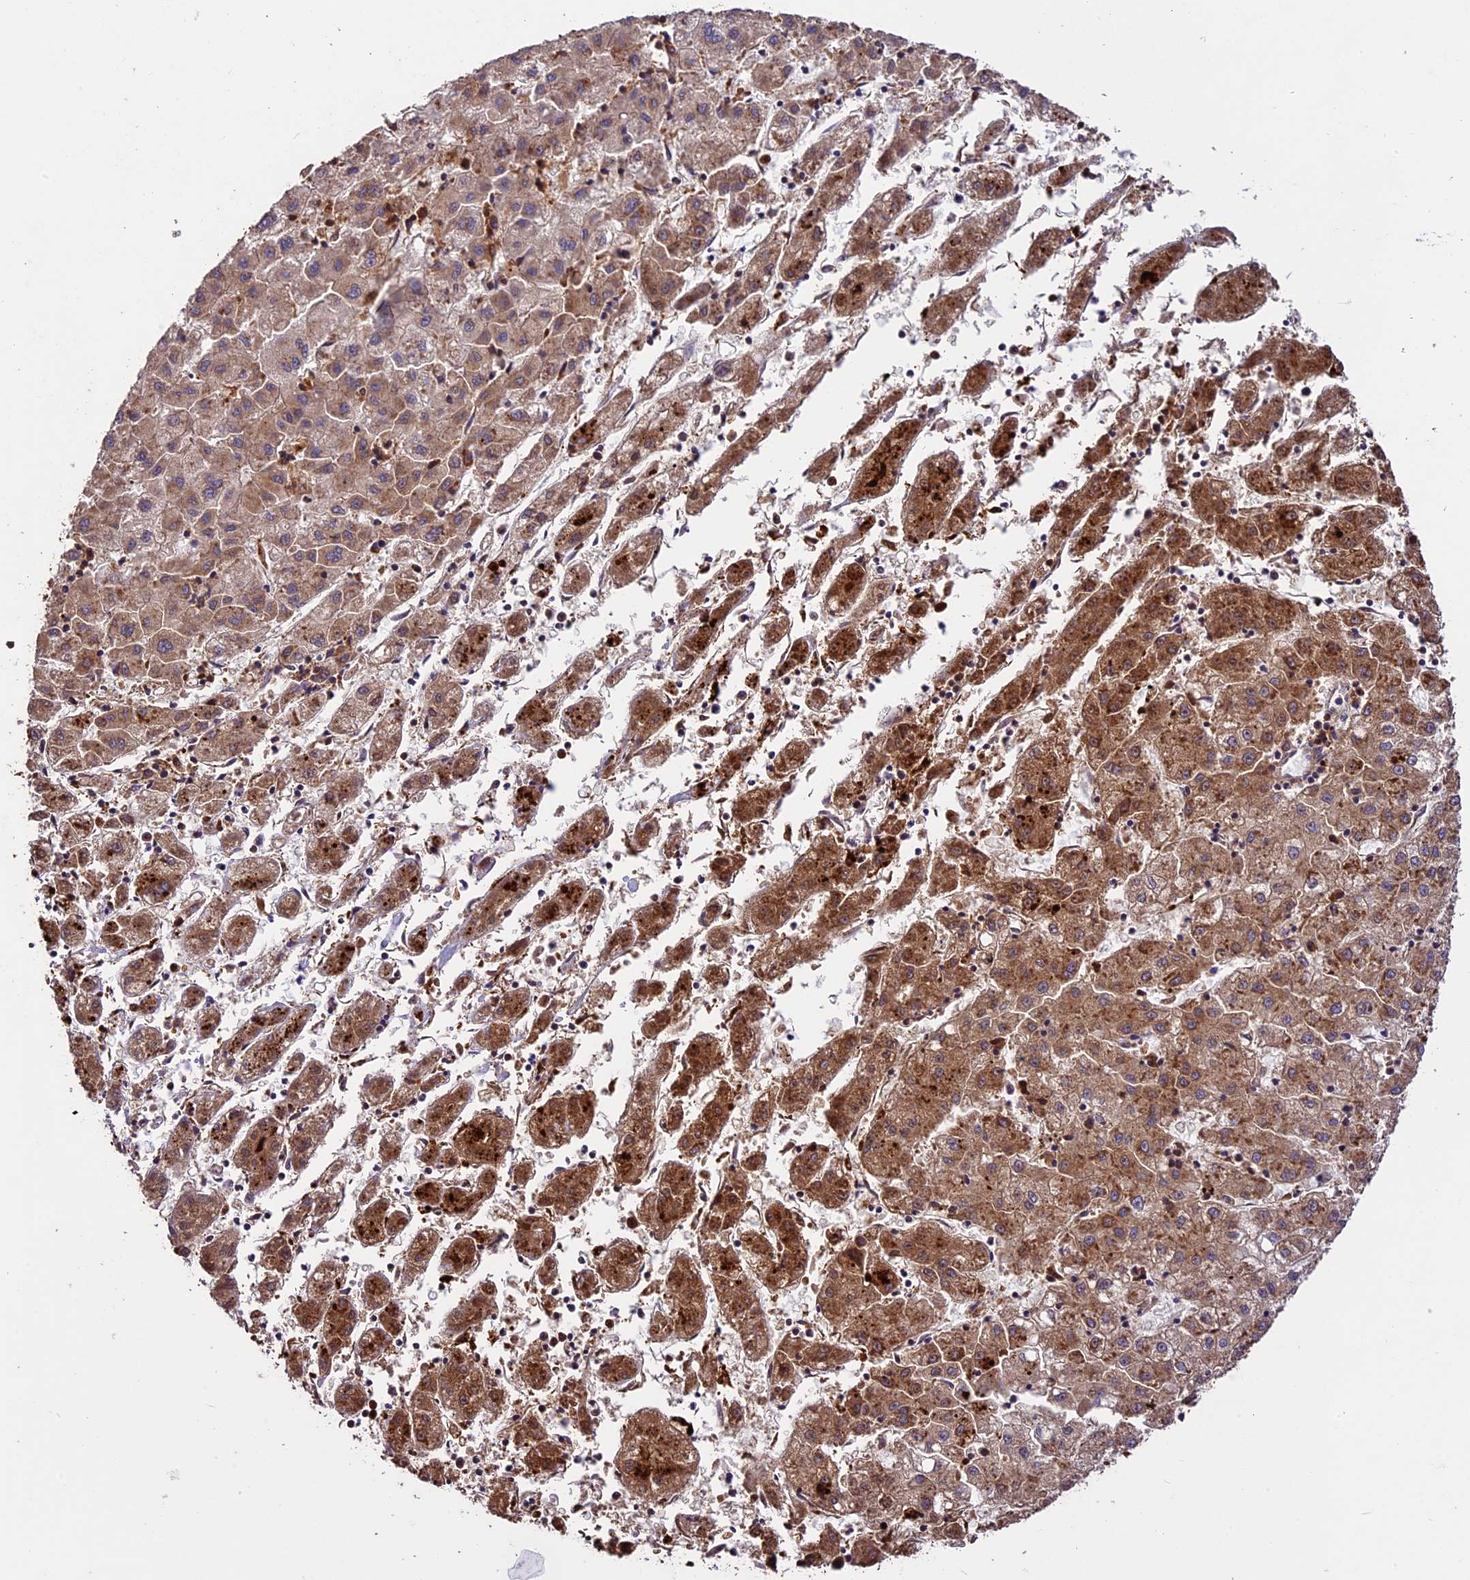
{"staining": {"intensity": "strong", "quantity": ">75%", "location": "cytoplasmic/membranous"}, "tissue": "liver cancer", "cell_type": "Tumor cells", "image_type": "cancer", "snomed": [{"axis": "morphology", "description": "Carcinoma, Hepatocellular, NOS"}, {"axis": "topography", "description": "Liver"}], "caption": "Strong cytoplasmic/membranous positivity for a protein is present in about >75% of tumor cells of liver hepatocellular carcinoma using immunohistochemistry (IHC).", "gene": "KARS1", "patient": {"sex": "male", "age": 72}}